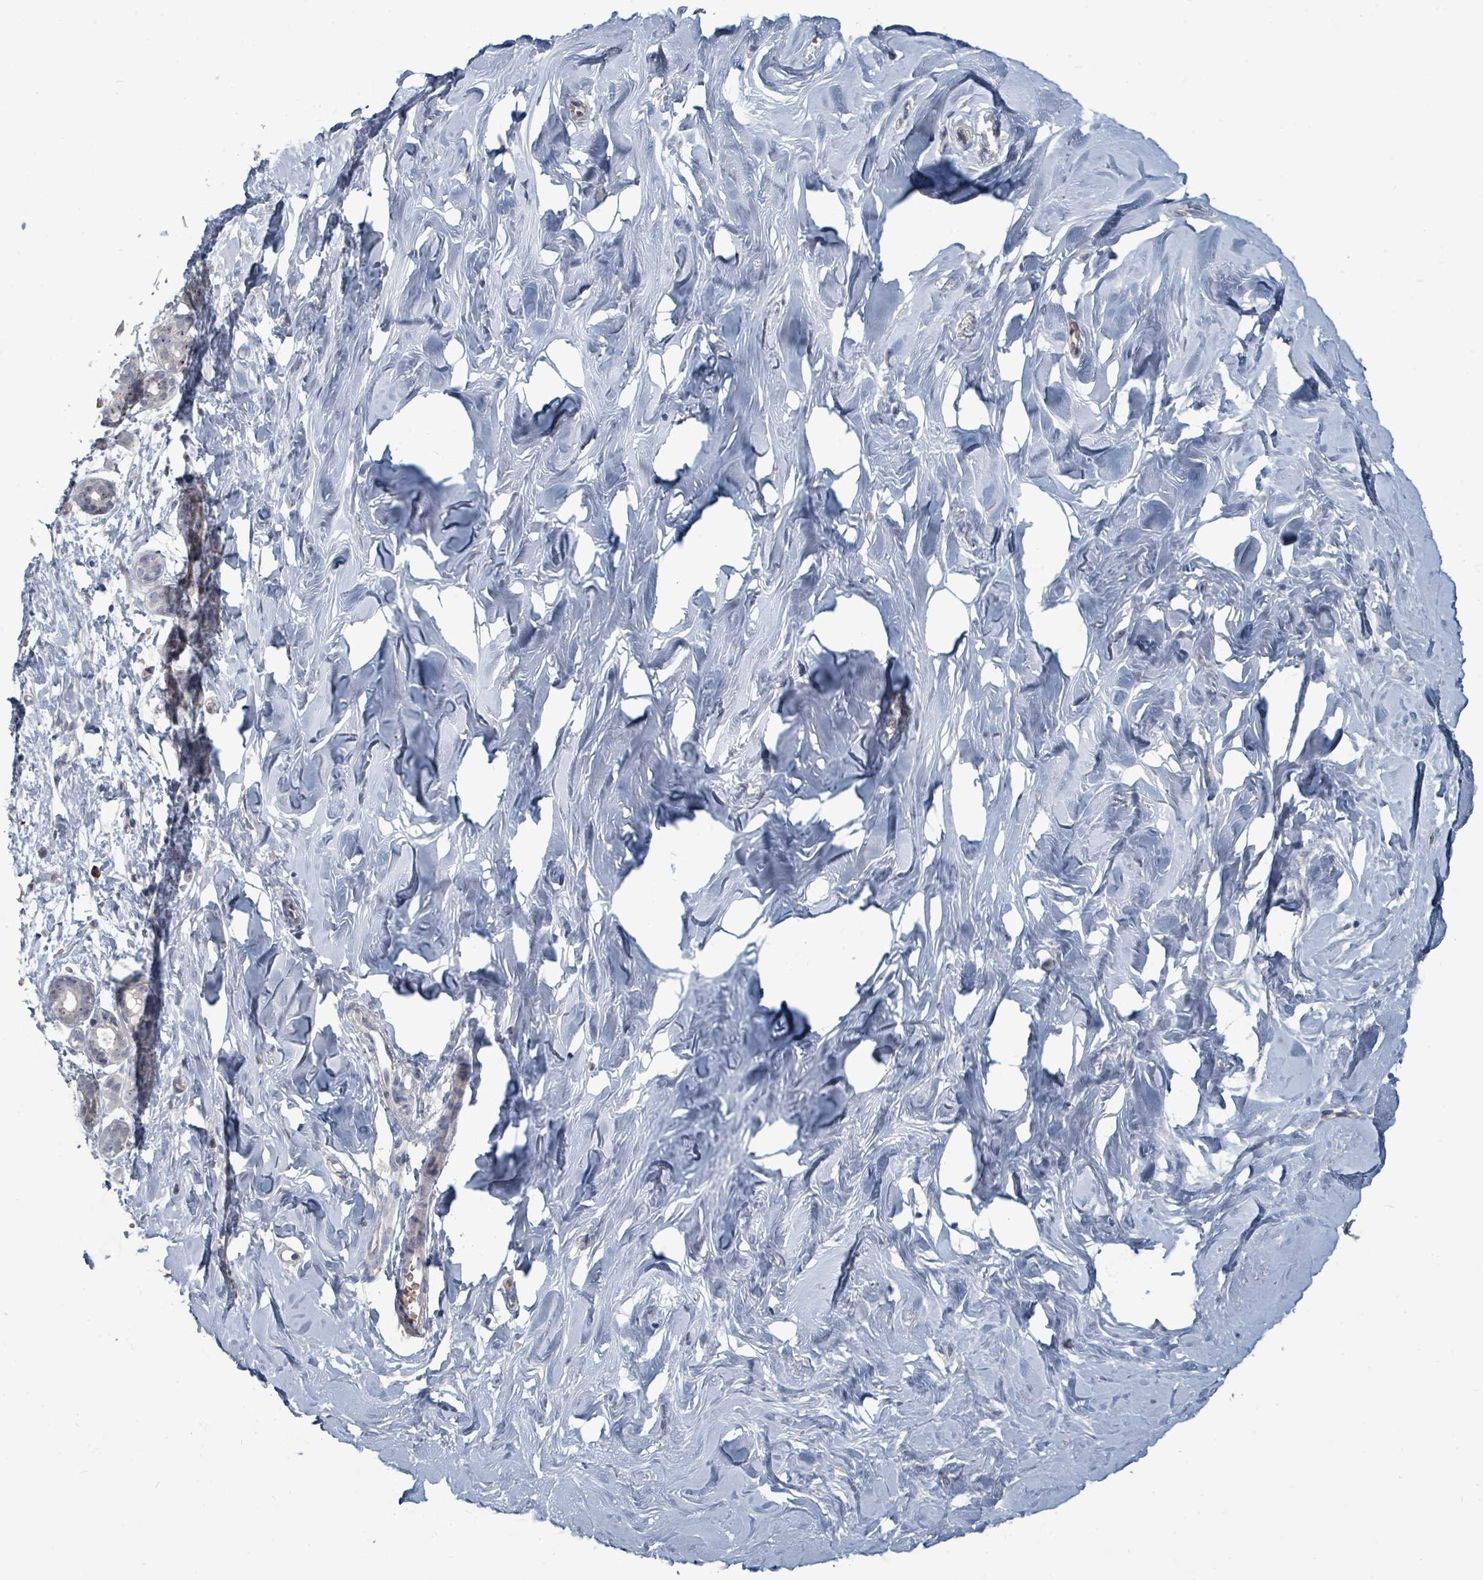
{"staining": {"intensity": "negative", "quantity": "none", "location": "none"}, "tissue": "breast", "cell_type": "Adipocytes", "image_type": "normal", "snomed": [{"axis": "morphology", "description": "Normal tissue, NOS"}, {"axis": "topography", "description": "Breast"}], "caption": "Micrograph shows no protein positivity in adipocytes of unremarkable breast. (DAB immunohistochemistry (IHC), high magnification).", "gene": "TRDMT1", "patient": {"sex": "female", "age": 27}}